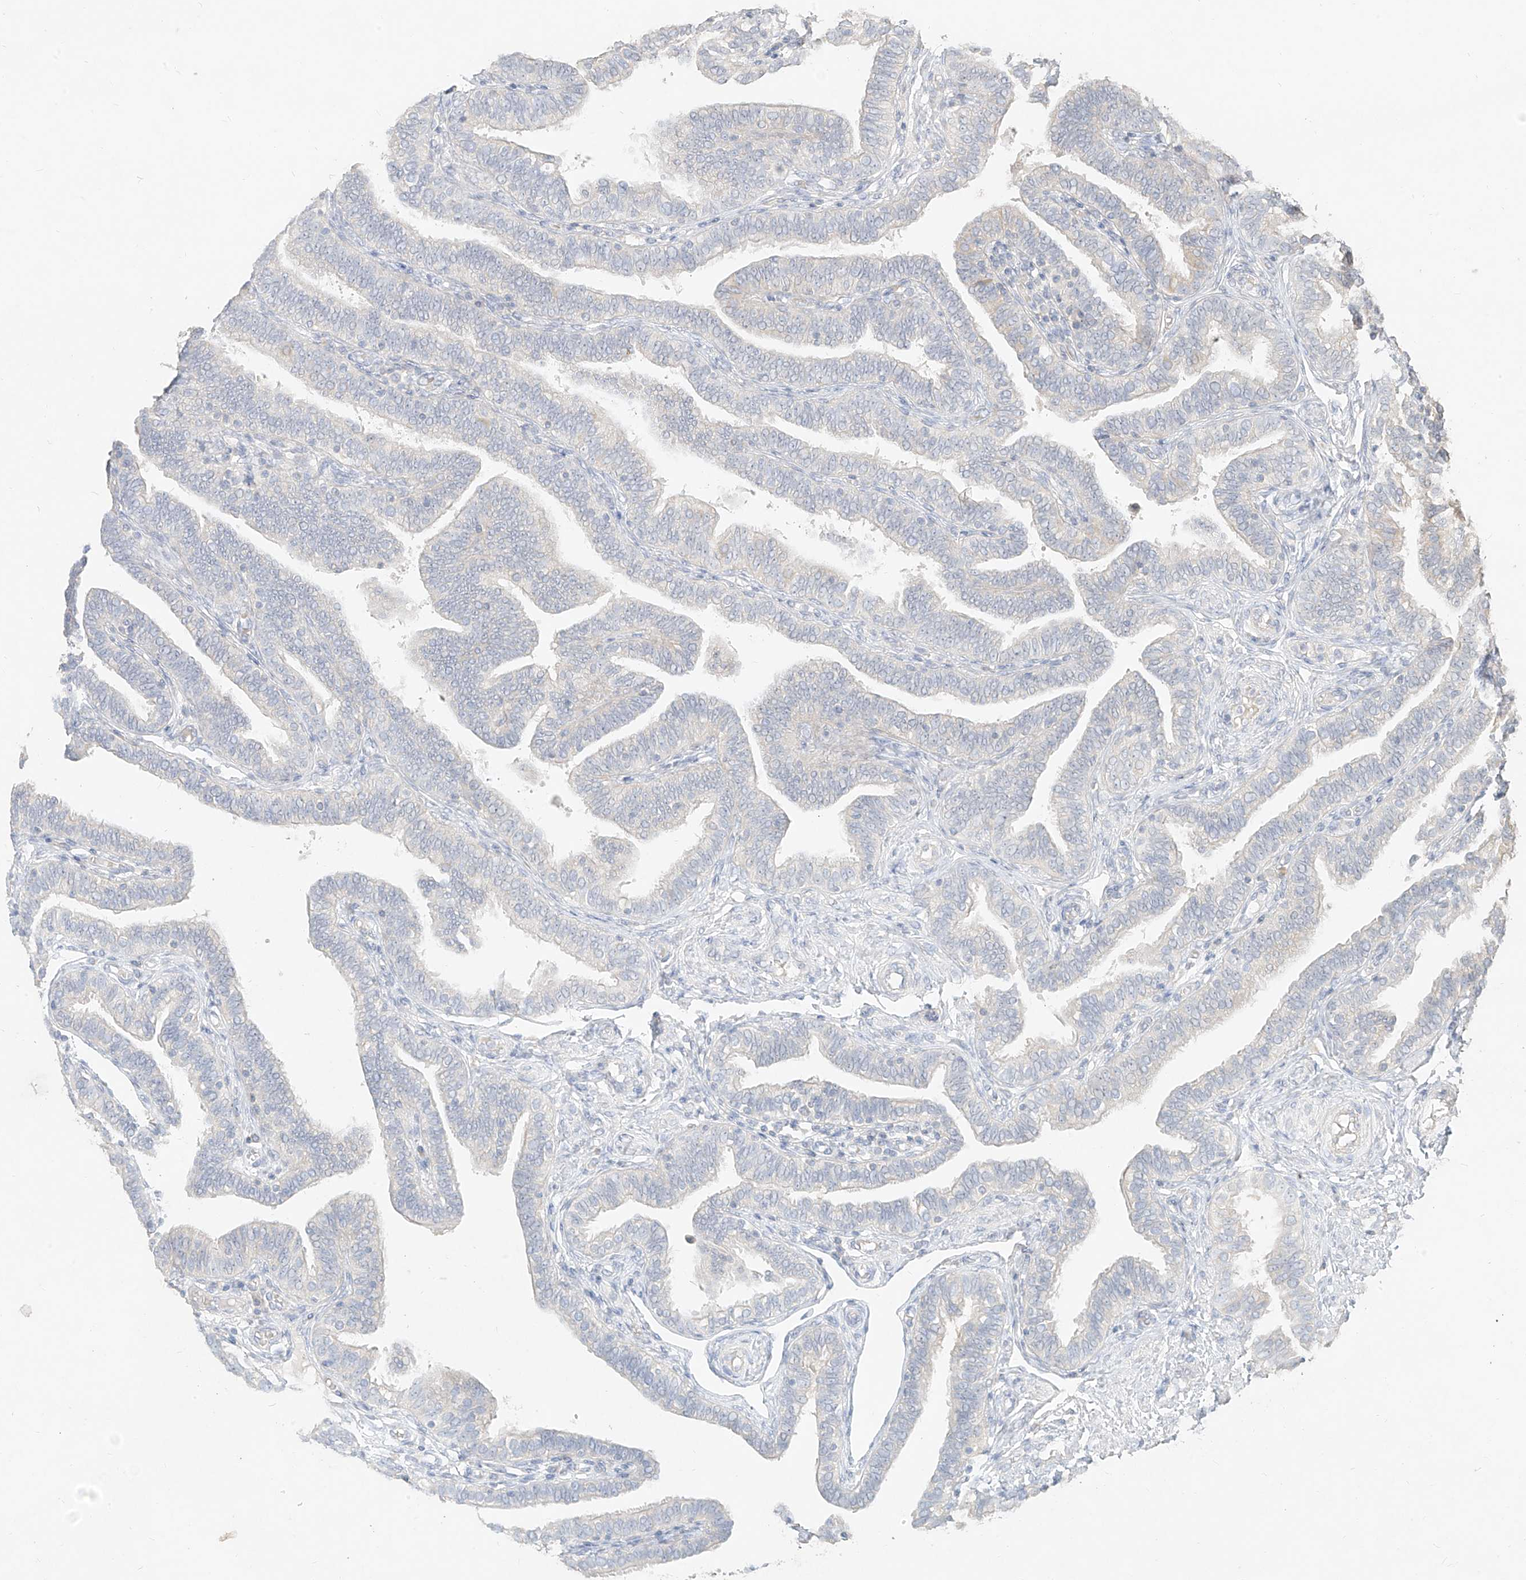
{"staining": {"intensity": "negative", "quantity": "none", "location": "none"}, "tissue": "fallopian tube", "cell_type": "Glandular cells", "image_type": "normal", "snomed": [{"axis": "morphology", "description": "Normal tissue, NOS"}, {"axis": "topography", "description": "Fallopian tube"}], "caption": "A high-resolution image shows immunohistochemistry staining of benign fallopian tube, which exhibits no significant expression in glandular cells.", "gene": "ZZEF1", "patient": {"sex": "female", "age": 39}}